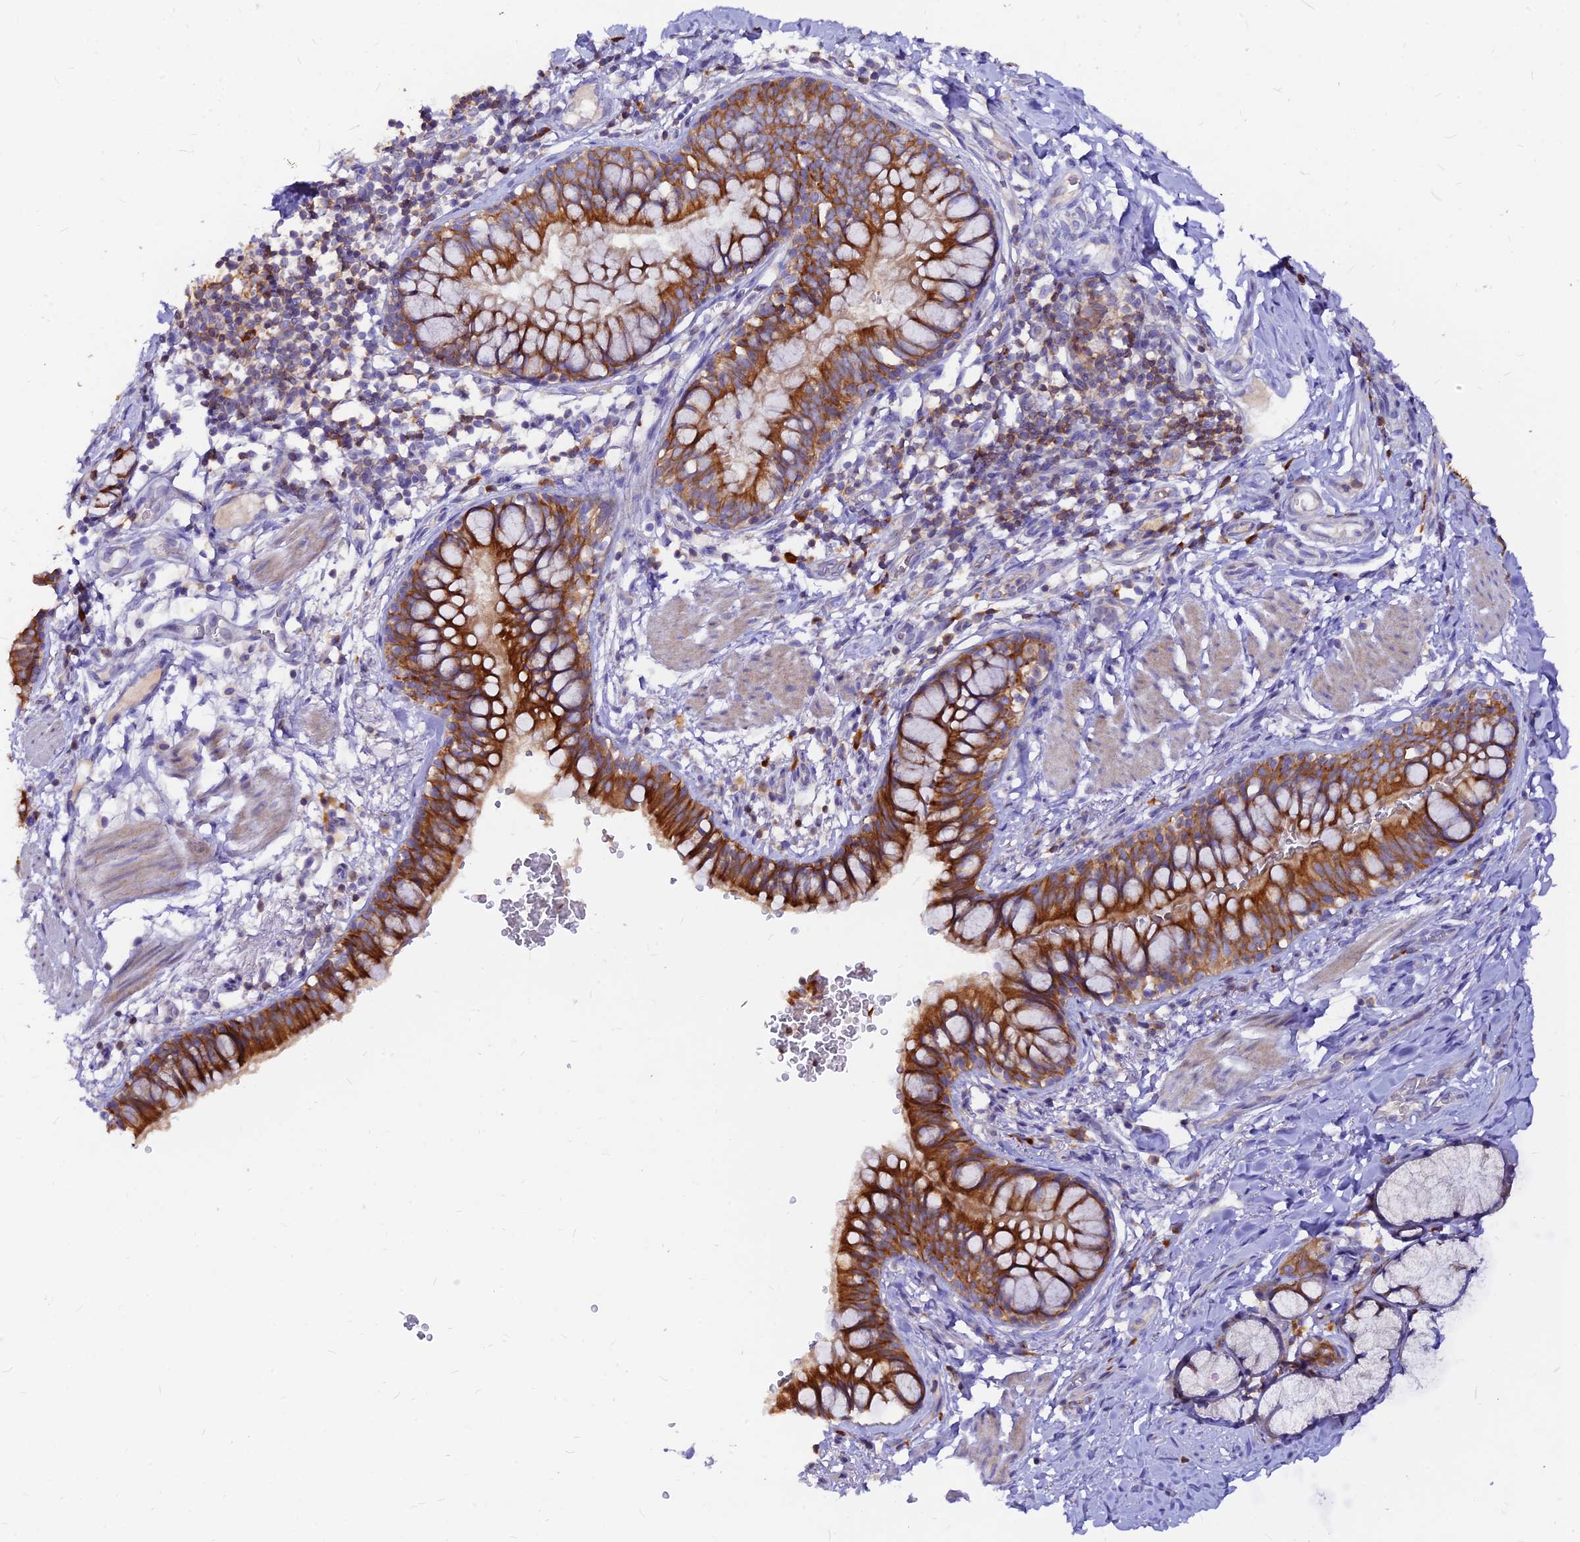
{"staining": {"intensity": "strong", "quantity": ">75%", "location": "cytoplasmic/membranous"}, "tissue": "bronchus", "cell_type": "Respiratory epithelial cells", "image_type": "normal", "snomed": [{"axis": "morphology", "description": "Normal tissue, NOS"}, {"axis": "topography", "description": "Cartilage tissue"}, {"axis": "topography", "description": "Bronchus"}], "caption": "Human bronchus stained with a brown dye displays strong cytoplasmic/membranous positive expression in about >75% of respiratory epithelial cells.", "gene": "DENND2D", "patient": {"sex": "female", "age": 36}}